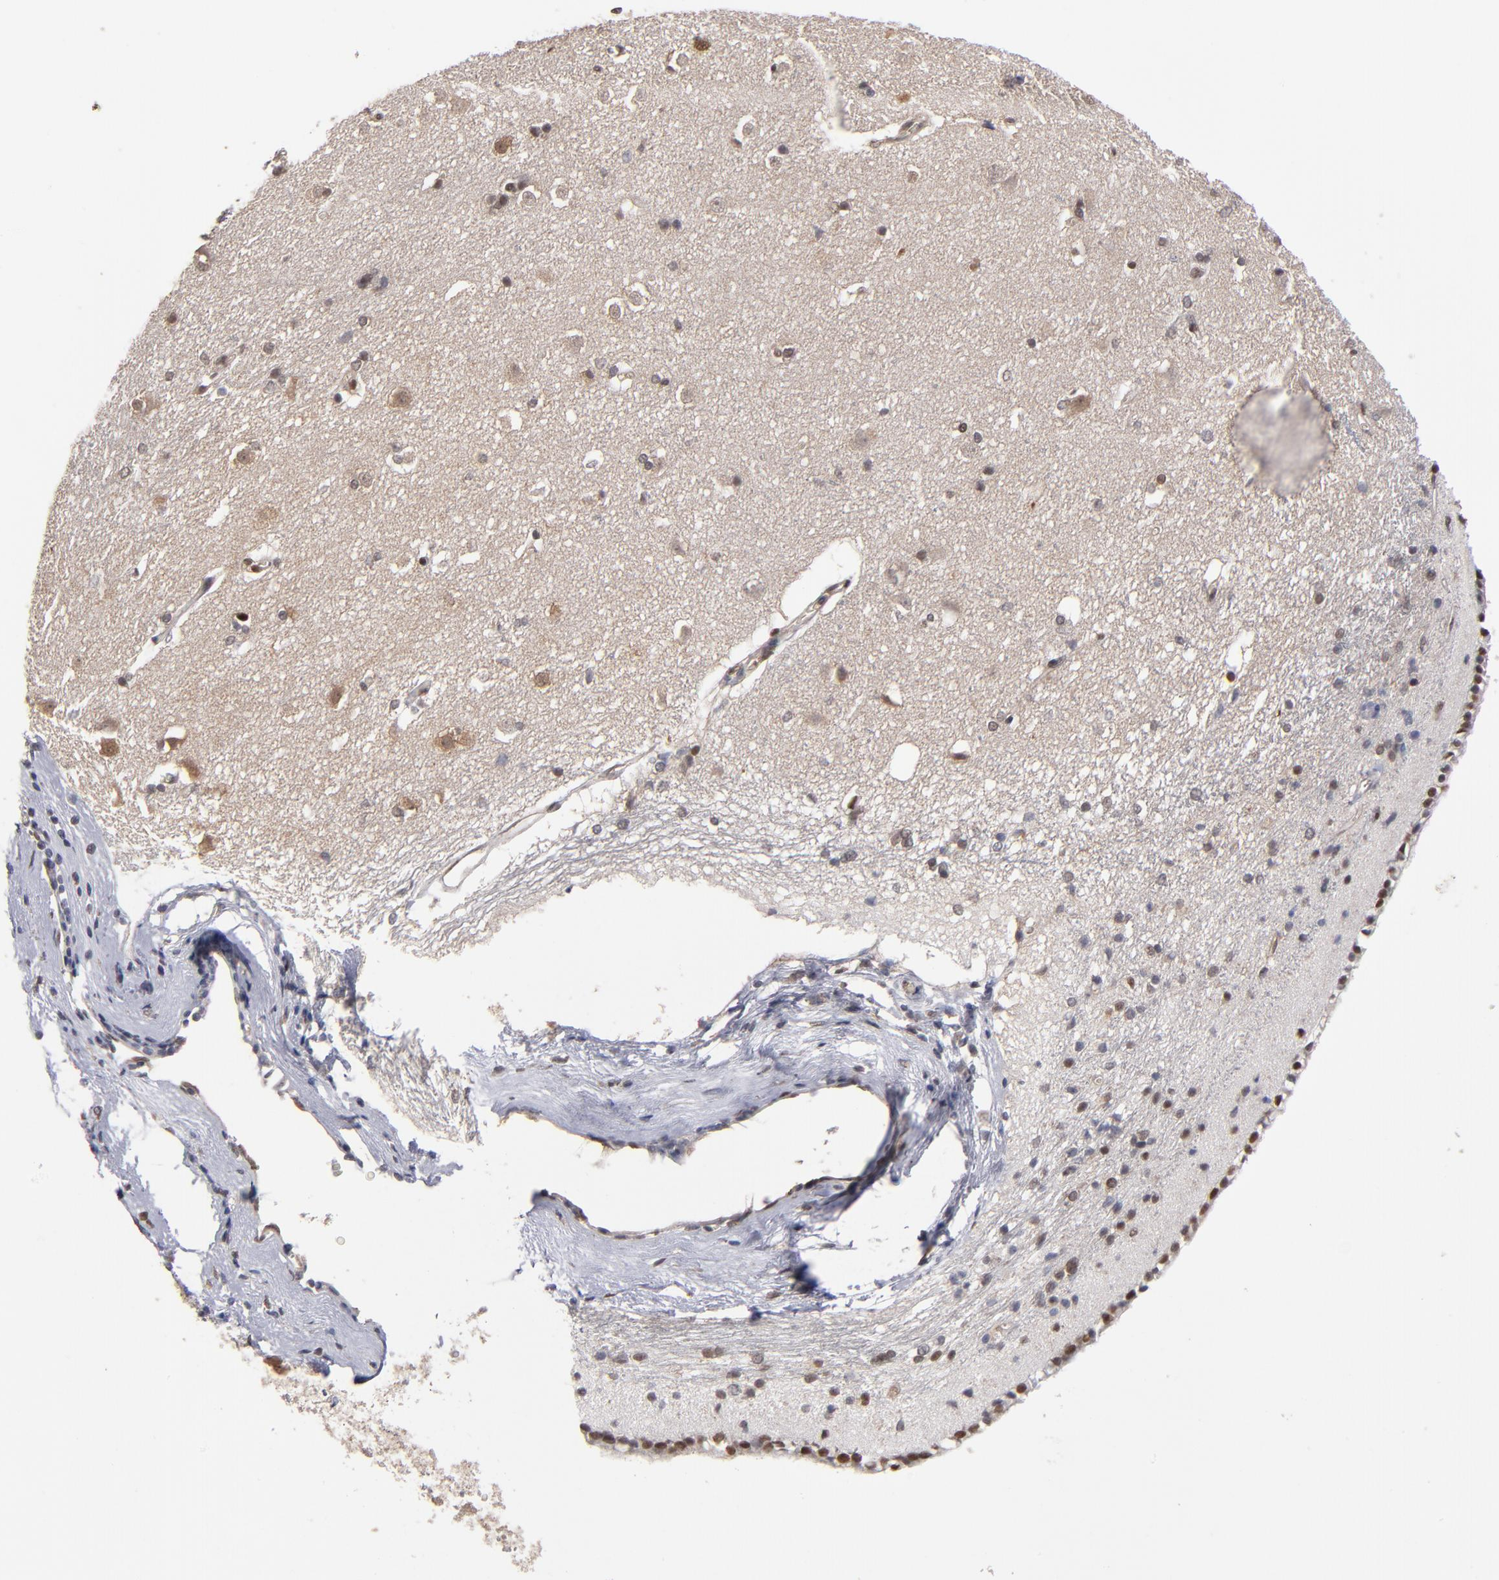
{"staining": {"intensity": "weak", "quantity": "<25%", "location": "nuclear"}, "tissue": "caudate", "cell_type": "Glial cells", "image_type": "normal", "snomed": [{"axis": "morphology", "description": "Normal tissue, NOS"}, {"axis": "topography", "description": "Lateral ventricle wall"}], "caption": "The micrograph reveals no significant positivity in glial cells of caudate. (Stains: DAB IHC with hematoxylin counter stain, Microscopy: brightfield microscopy at high magnification).", "gene": "HUWE1", "patient": {"sex": "female", "age": 19}}